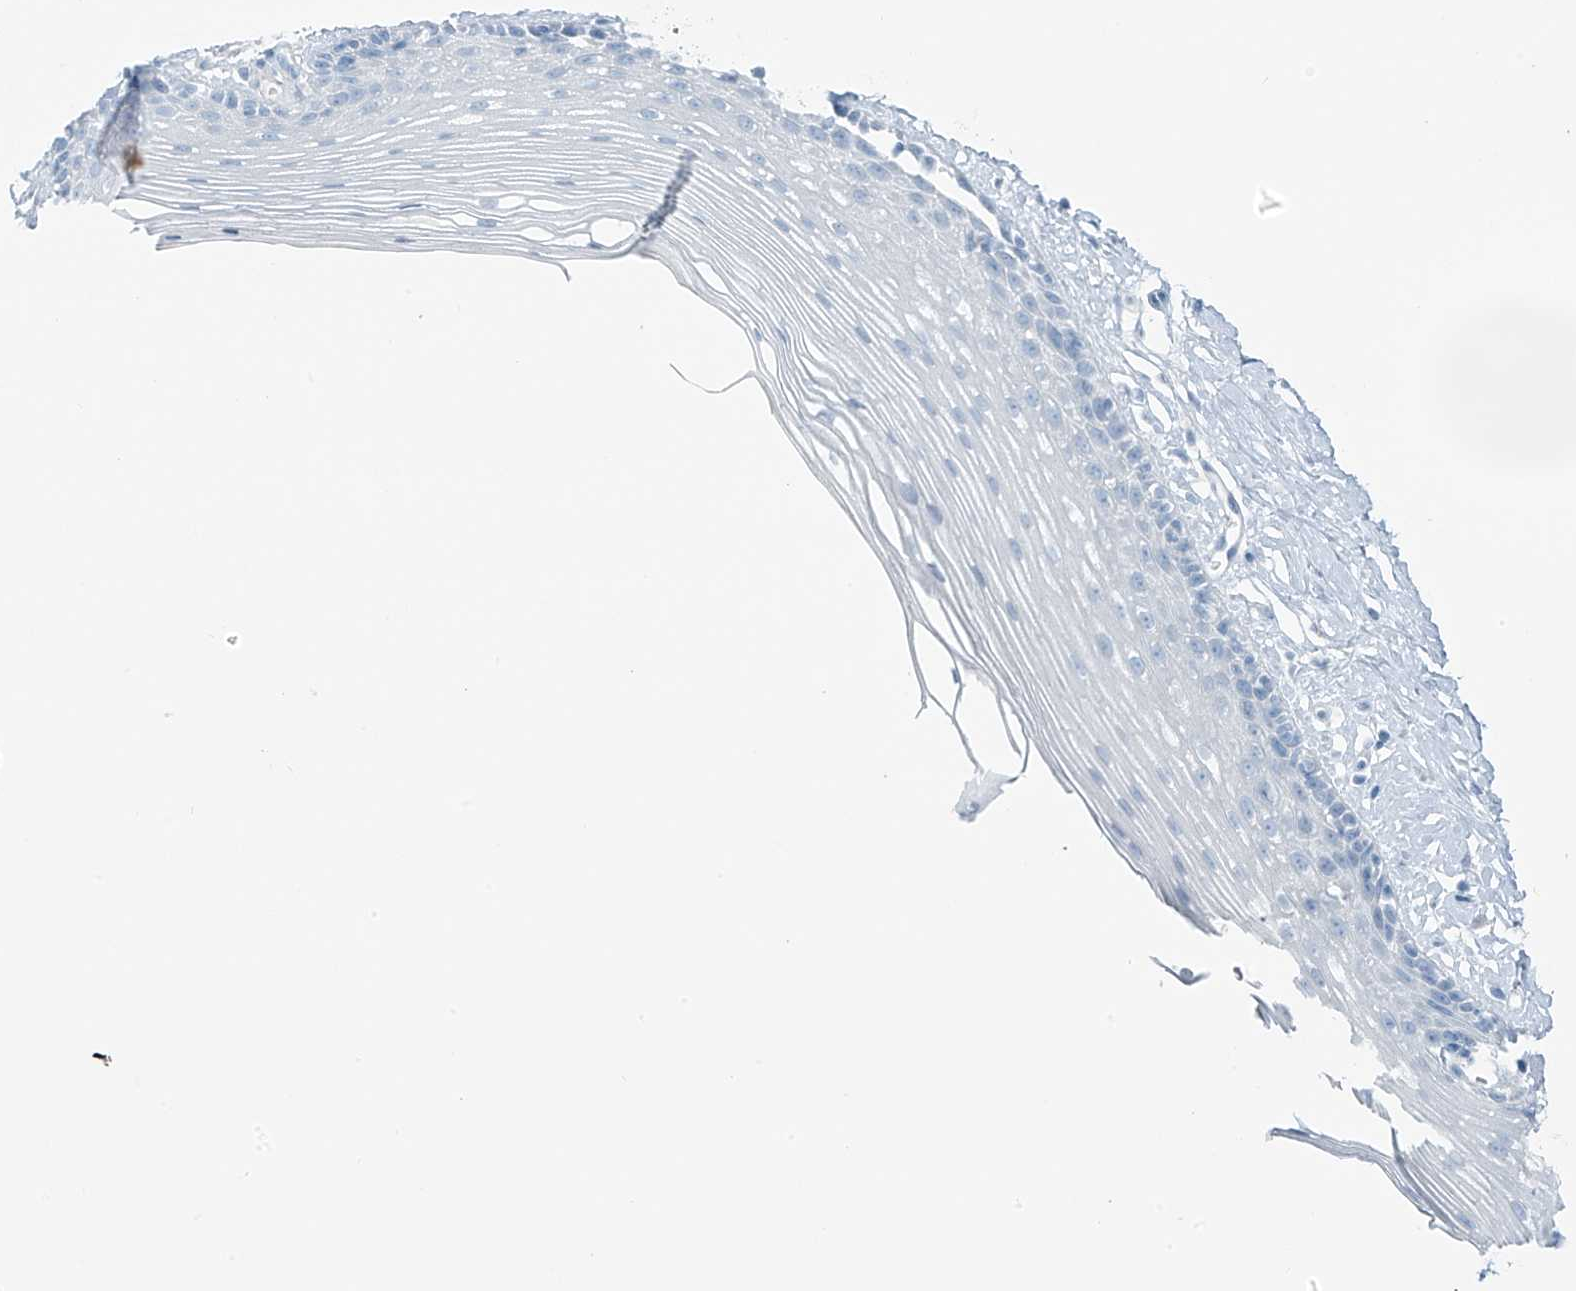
{"staining": {"intensity": "negative", "quantity": "none", "location": "none"}, "tissue": "vagina", "cell_type": "Squamous epithelial cells", "image_type": "normal", "snomed": [{"axis": "morphology", "description": "Normal tissue, NOS"}, {"axis": "topography", "description": "Vagina"}], "caption": "The image demonstrates no significant positivity in squamous epithelial cells of vagina.", "gene": "SLC25A43", "patient": {"sex": "female", "age": 46}}